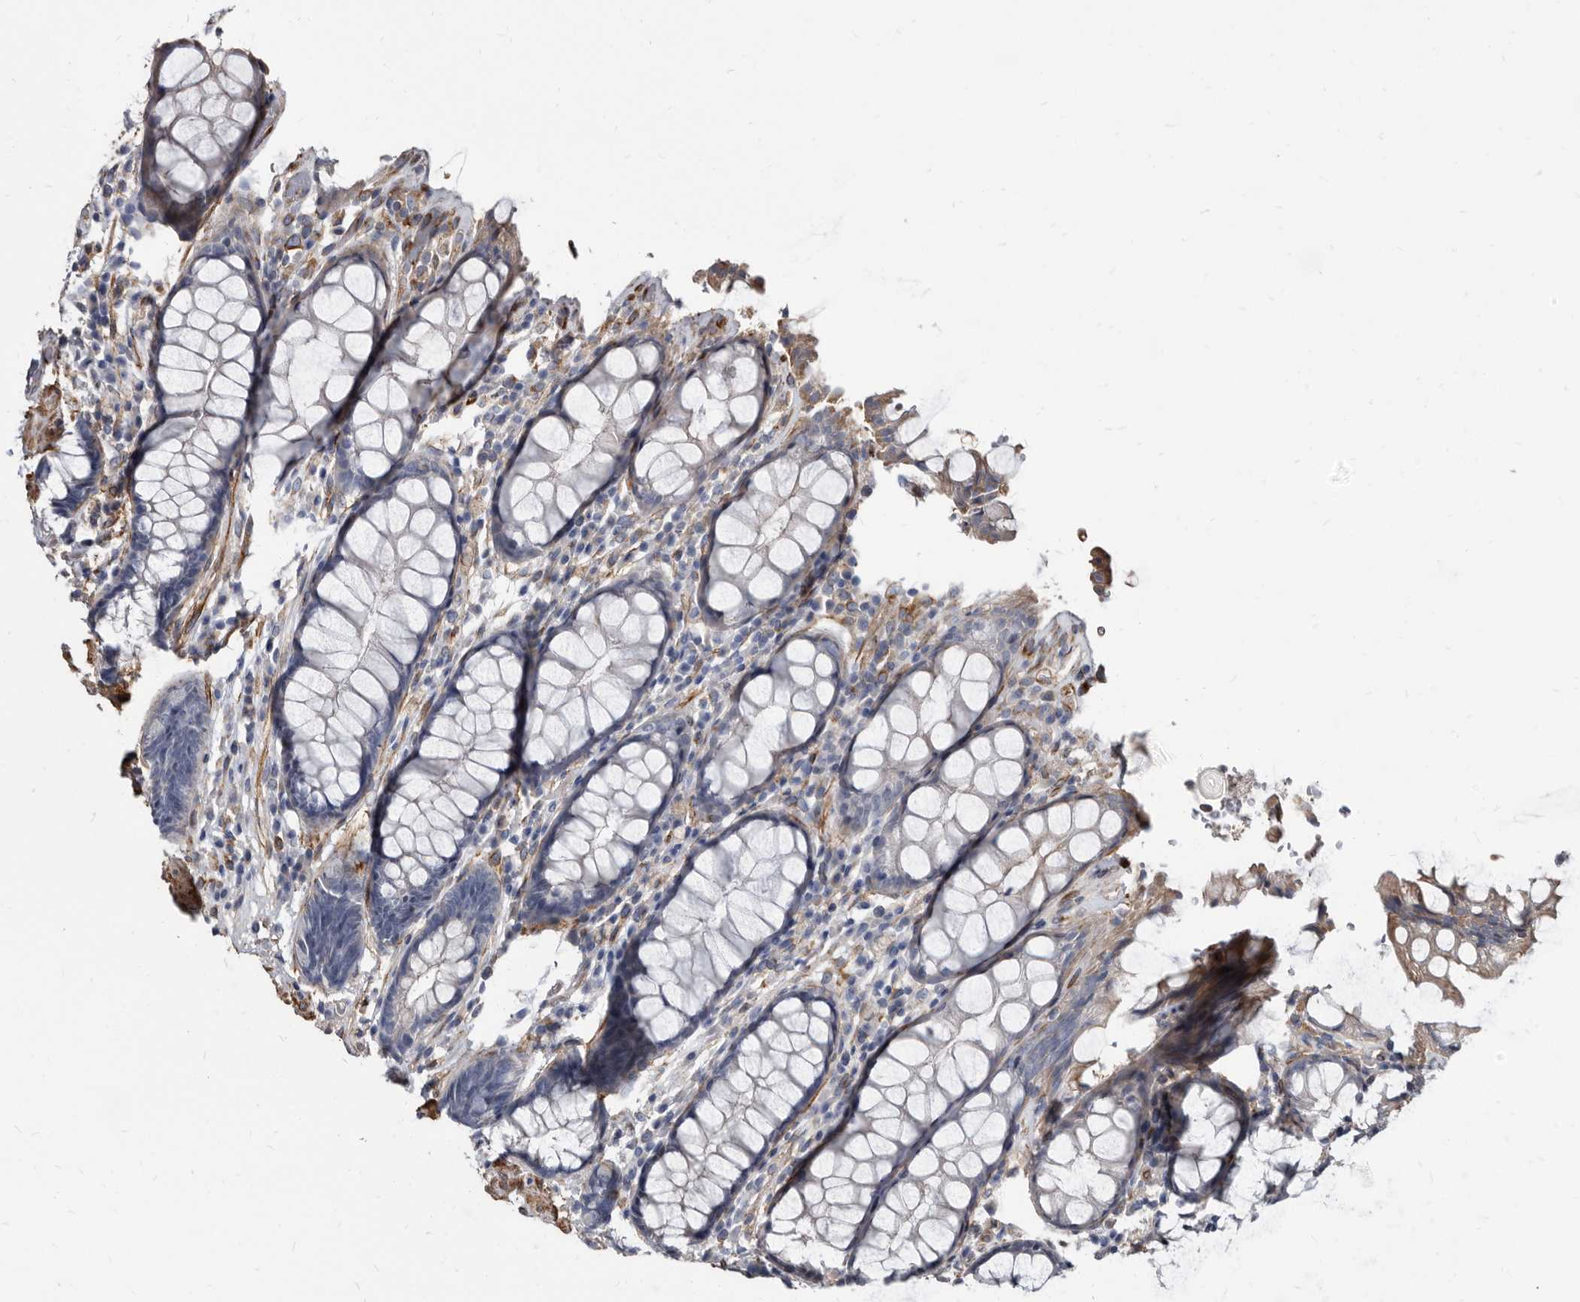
{"staining": {"intensity": "moderate", "quantity": "25%-75%", "location": "cytoplasmic/membranous"}, "tissue": "rectum", "cell_type": "Glandular cells", "image_type": "normal", "snomed": [{"axis": "morphology", "description": "Normal tissue, NOS"}, {"axis": "topography", "description": "Rectum"}], "caption": "Glandular cells demonstrate medium levels of moderate cytoplasmic/membranous staining in about 25%-75% of cells in normal rectum. Using DAB (brown) and hematoxylin (blue) stains, captured at high magnification using brightfield microscopy.", "gene": "KCTD20", "patient": {"sex": "male", "age": 64}}